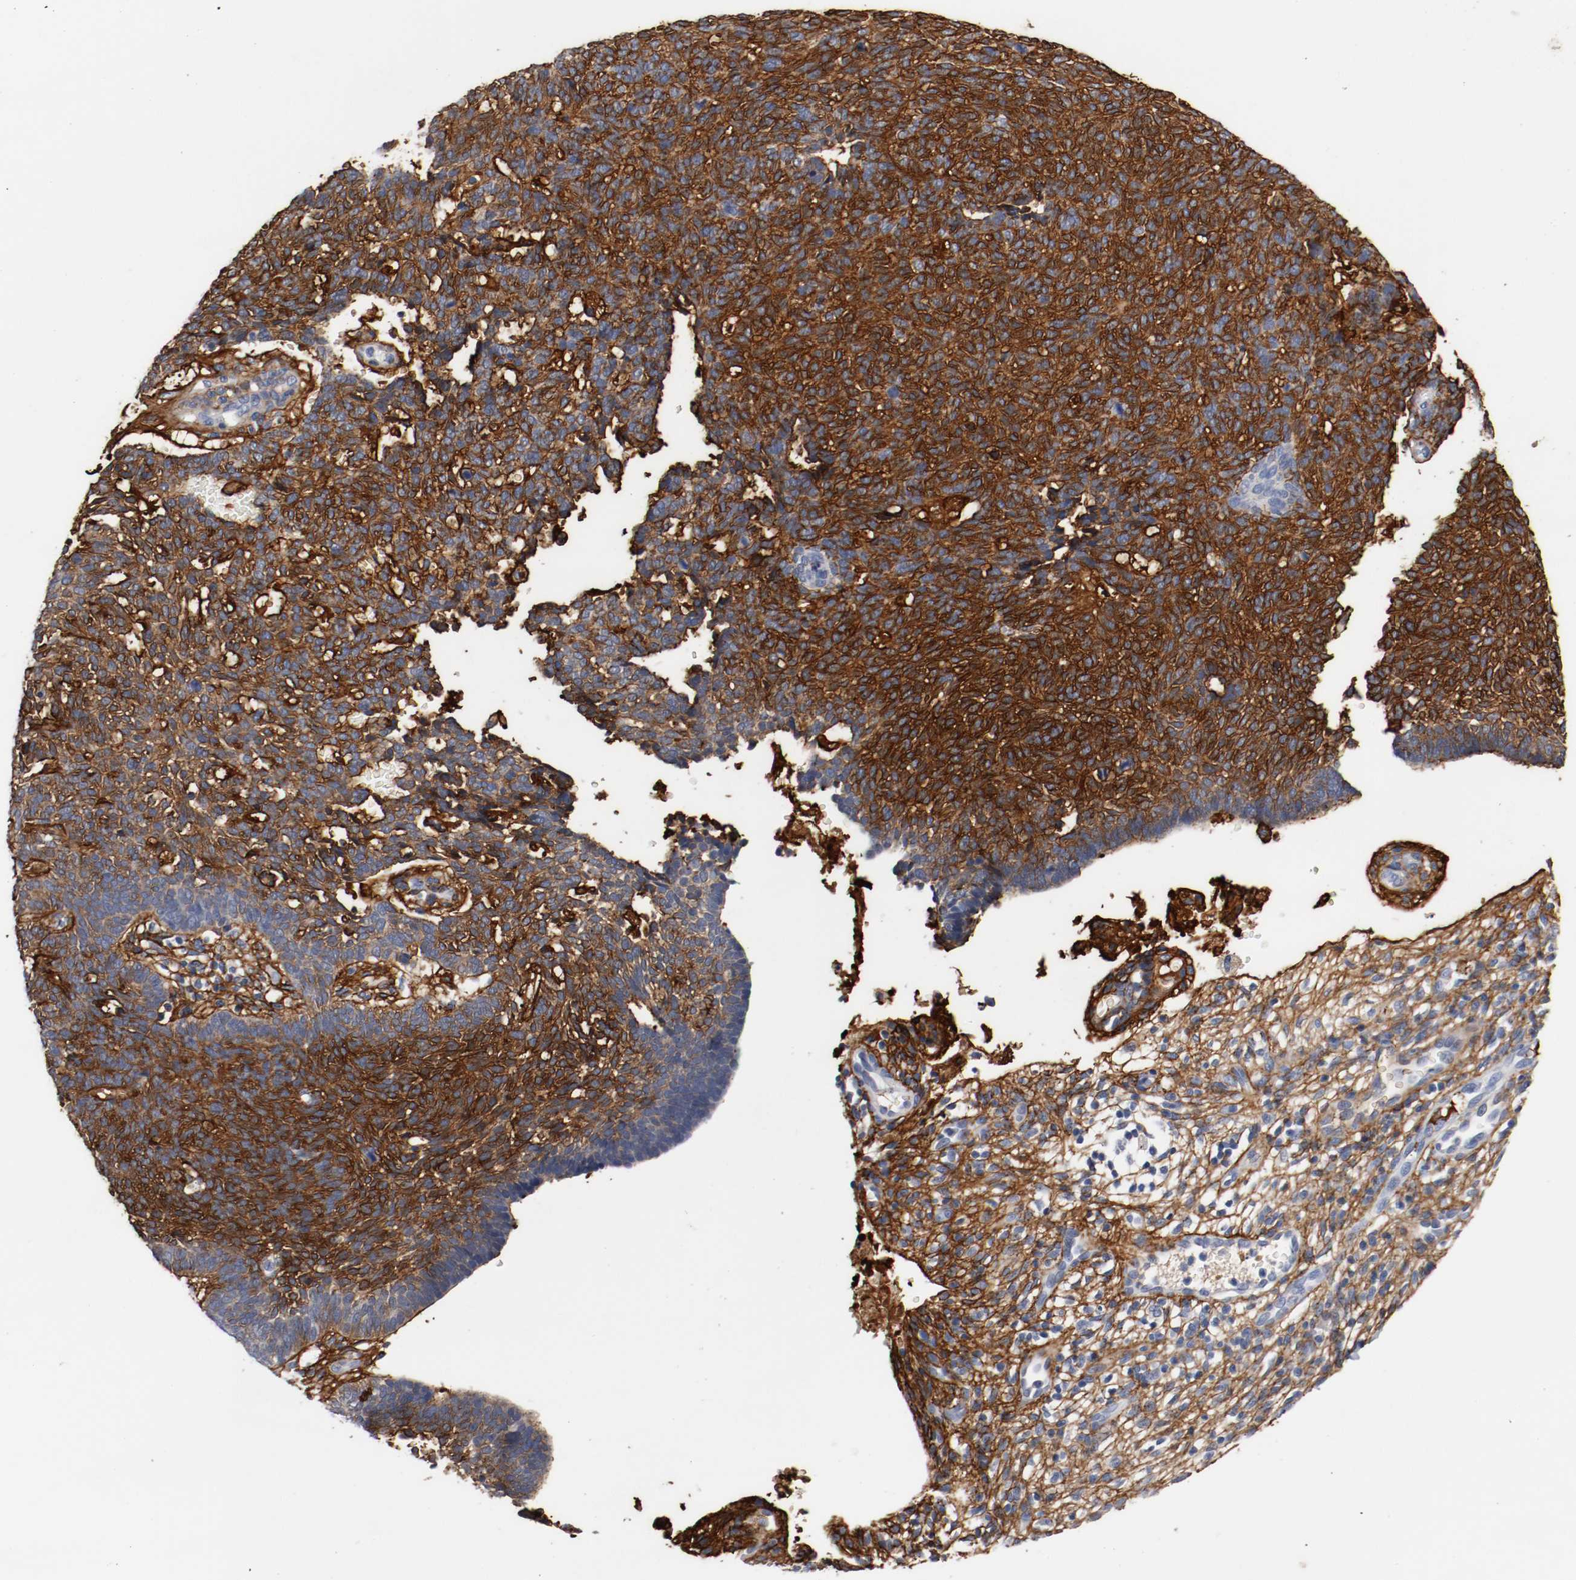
{"staining": {"intensity": "strong", "quantity": ">75%", "location": "cytoplasmic/membranous"}, "tissue": "skin cancer", "cell_type": "Tumor cells", "image_type": "cancer", "snomed": [{"axis": "morphology", "description": "Normal tissue, NOS"}, {"axis": "morphology", "description": "Basal cell carcinoma"}, {"axis": "topography", "description": "Skin"}], "caption": "There is high levels of strong cytoplasmic/membranous expression in tumor cells of skin cancer, as demonstrated by immunohistochemical staining (brown color).", "gene": "TNC", "patient": {"sex": "male", "age": 87}}